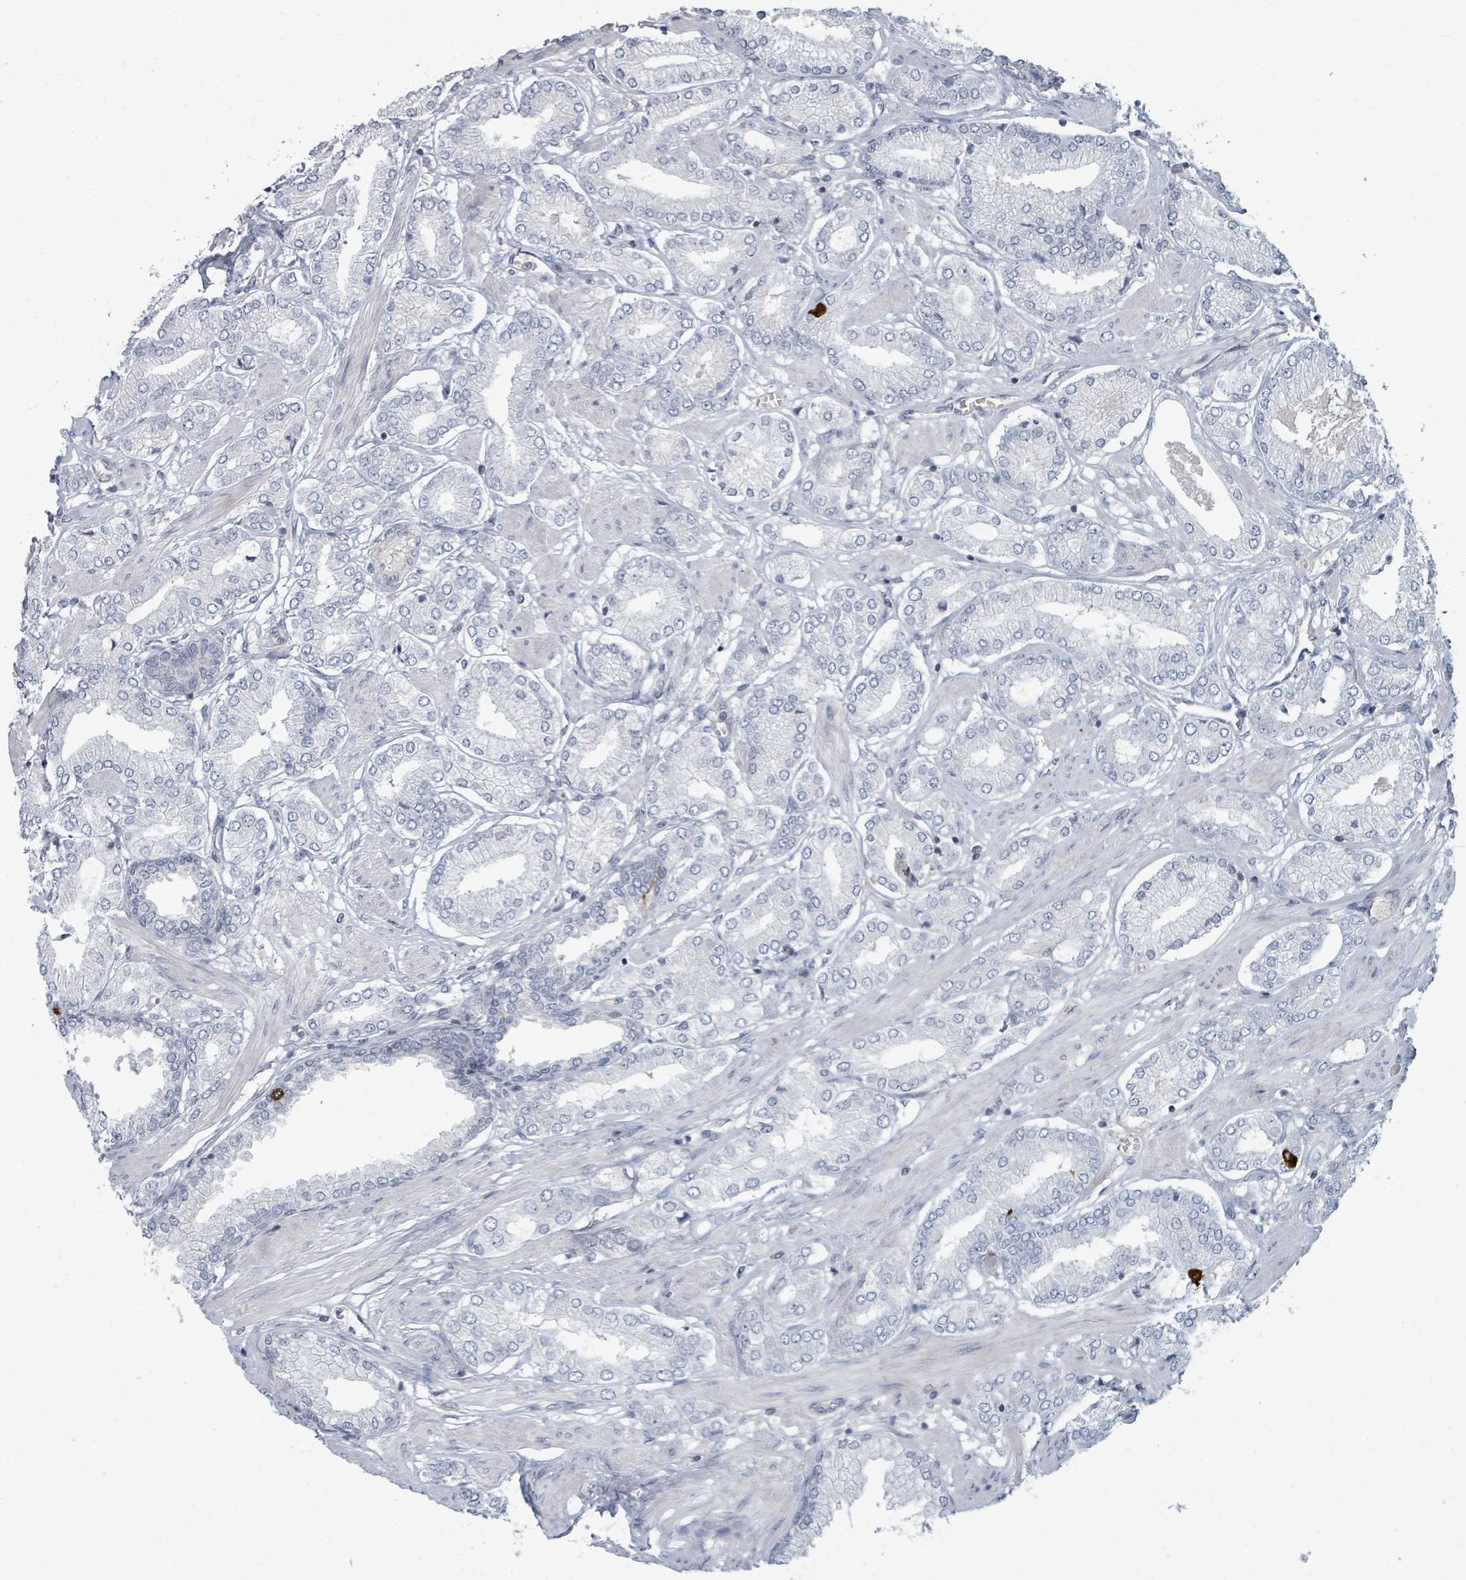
{"staining": {"intensity": "negative", "quantity": "none", "location": "none"}, "tissue": "prostate cancer", "cell_type": "Tumor cells", "image_type": "cancer", "snomed": [{"axis": "morphology", "description": "Adenocarcinoma, High grade"}, {"axis": "topography", "description": "Prostate and seminal vesicle, NOS"}], "caption": "An IHC photomicrograph of prostate adenocarcinoma (high-grade) is shown. There is no staining in tumor cells of prostate adenocarcinoma (high-grade). The staining was performed using DAB to visualize the protein expression in brown, while the nuclei were stained in blue with hematoxylin (Magnification: 20x).", "gene": "SLC25A45", "patient": {"sex": "male", "age": 64}}